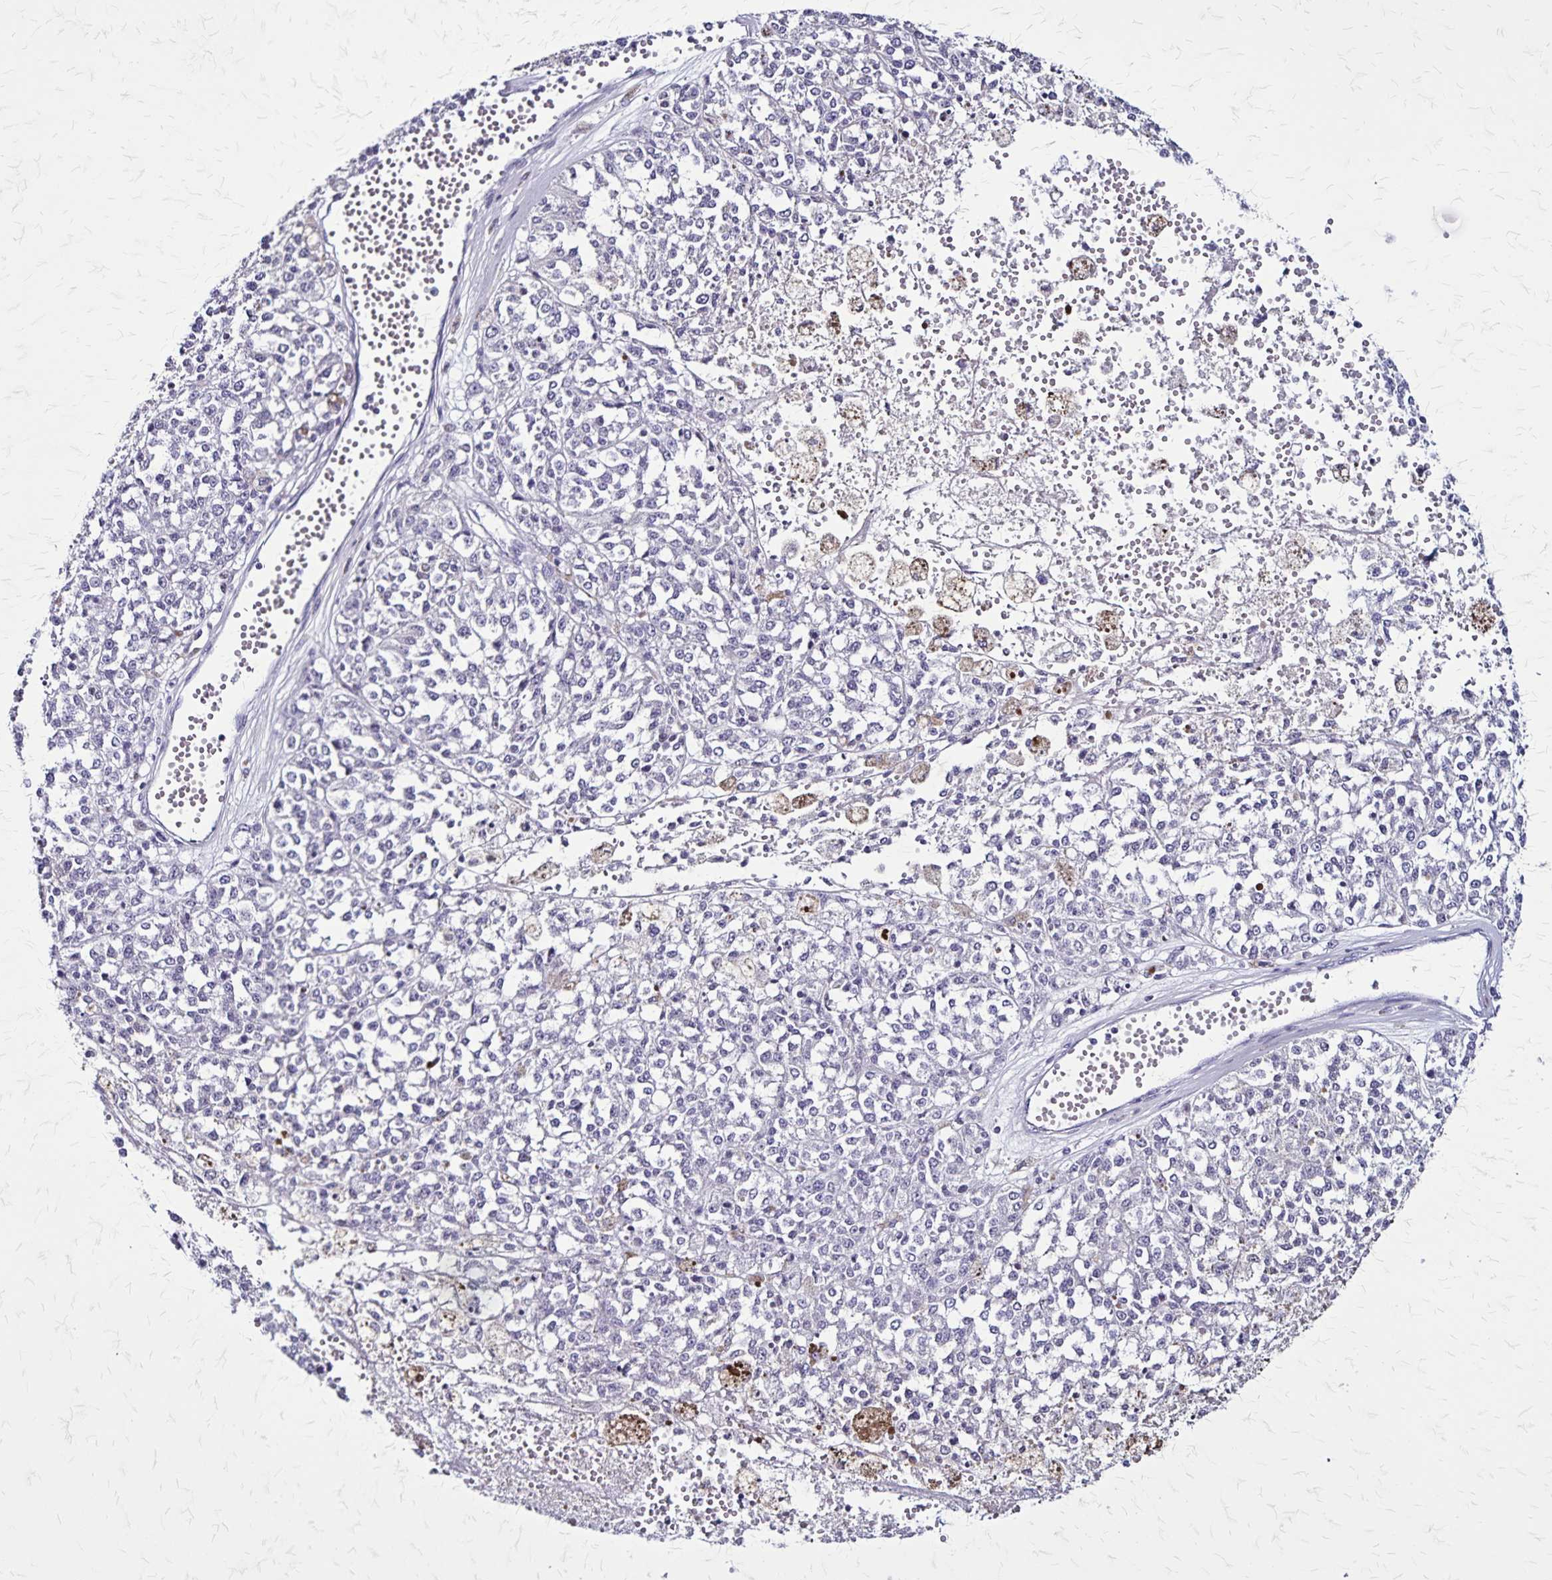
{"staining": {"intensity": "negative", "quantity": "none", "location": "none"}, "tissue": "melanoma", "cell_type": "Tumor cells", "image_type": "cancer", "snomed": [{"axis": "morphology", "description": "Malignant melanoma, Metastatic site"}, {"axis": "topography", "description": "Lymph node"}], "caption": "A micrograph of human malignant melanoma (metastatic site) is negative for staining in tumor cells.", "gene": "PLXNA4", "patient": {"sex": "female", "age": 64}}